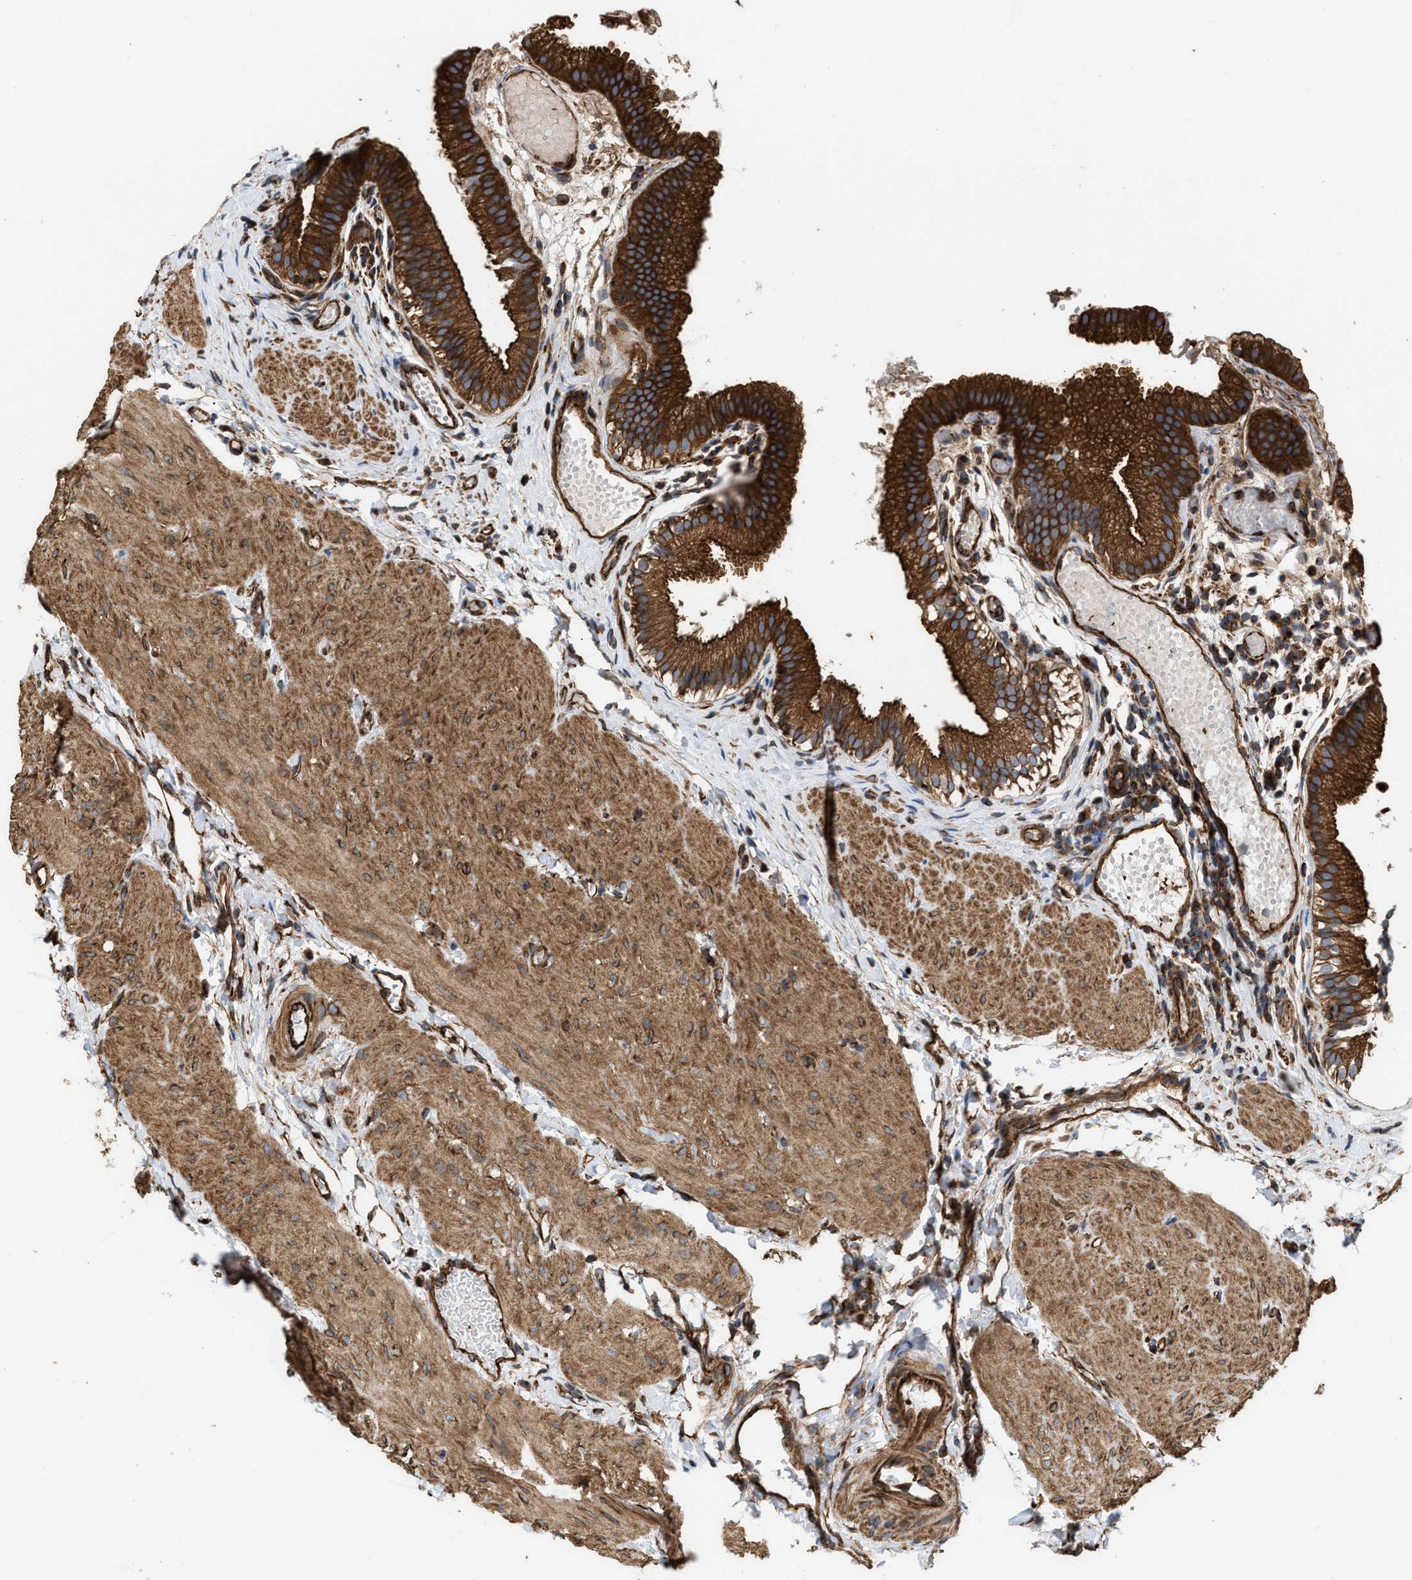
{"staining": {"intensity": "strong", "quantity": ">75%", "location": "cytoplasmic/membranous"}, "tissue": "gallbladder", "cell_type": "Glandular cells", "image_type": "normal", "snomed": [{"axis": "morphology", "description": "Normal tissue, NOS"}, {"axis": "topography", "description": "Gallbladder"}], "caption": "Strong cytoplasmic/membranous staining is identified in approximately >75% of glandular cells in unremarkable gallbladder. Nuclei are stained in blue.", "gene": "EPS15L1", "patient": {"sex": "female", "age": 26}}